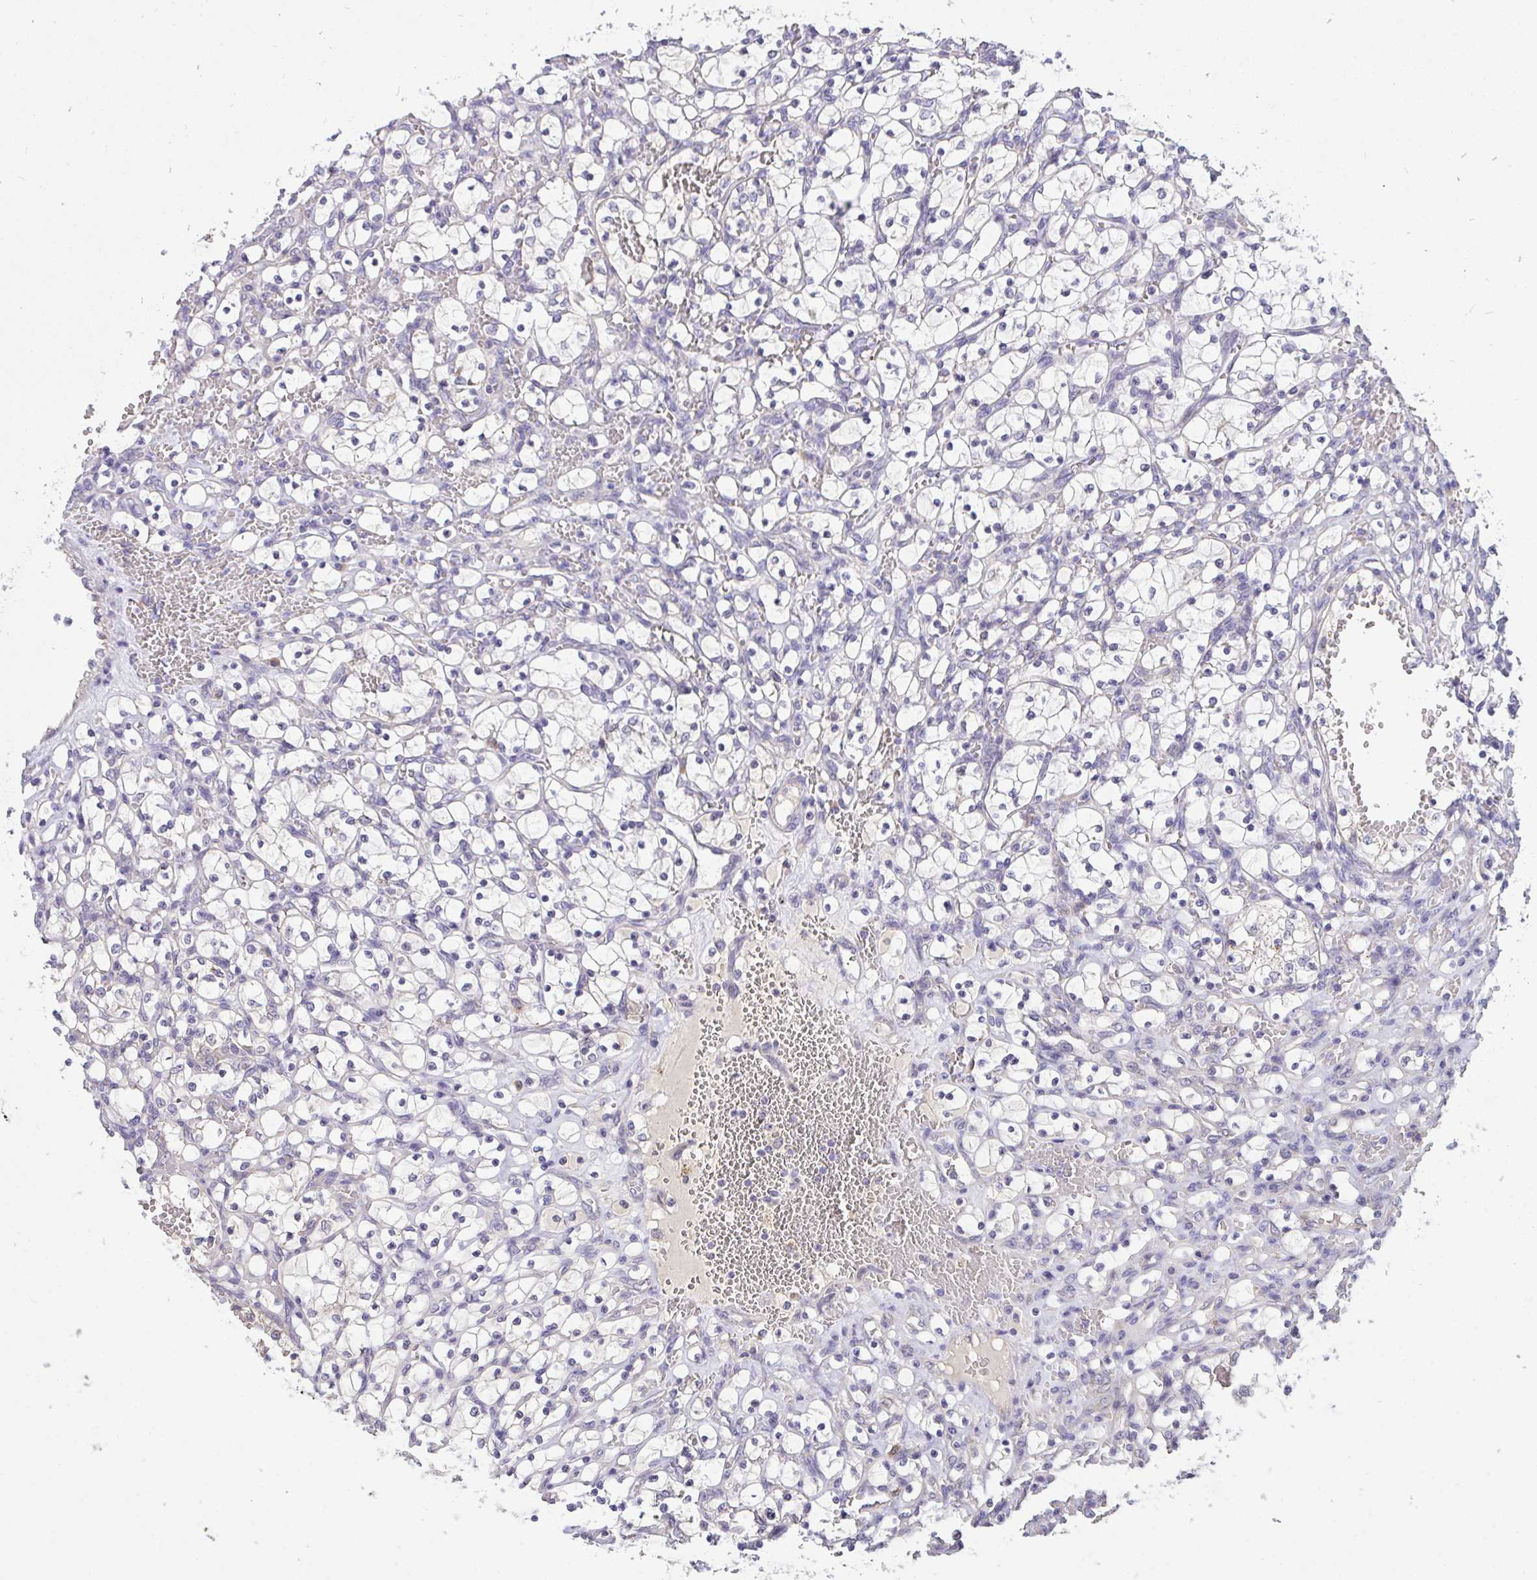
{"staining": {"intensity": "negative", "quantity": "none", "location": "none"}, "tissue": "renal cancer", "cell_type": "Tumor cells", "image_type": "cancer", "snomed": [{"axis": "morphology", "description": "Adenocarcinoma, NOS"}, {"axis": "topography", "description": "Kidney"}], "caption": "The micrograph shows no significant positivity in tumor cells of renal adenocarcinoma. (Brightfield microscopy of DAB (3,3'-diaminobenzidine) immunohistochemistry (IHC) at high magnification).", "gene": "C19orf54", "patient": {"sex": "female", "age": 69}}